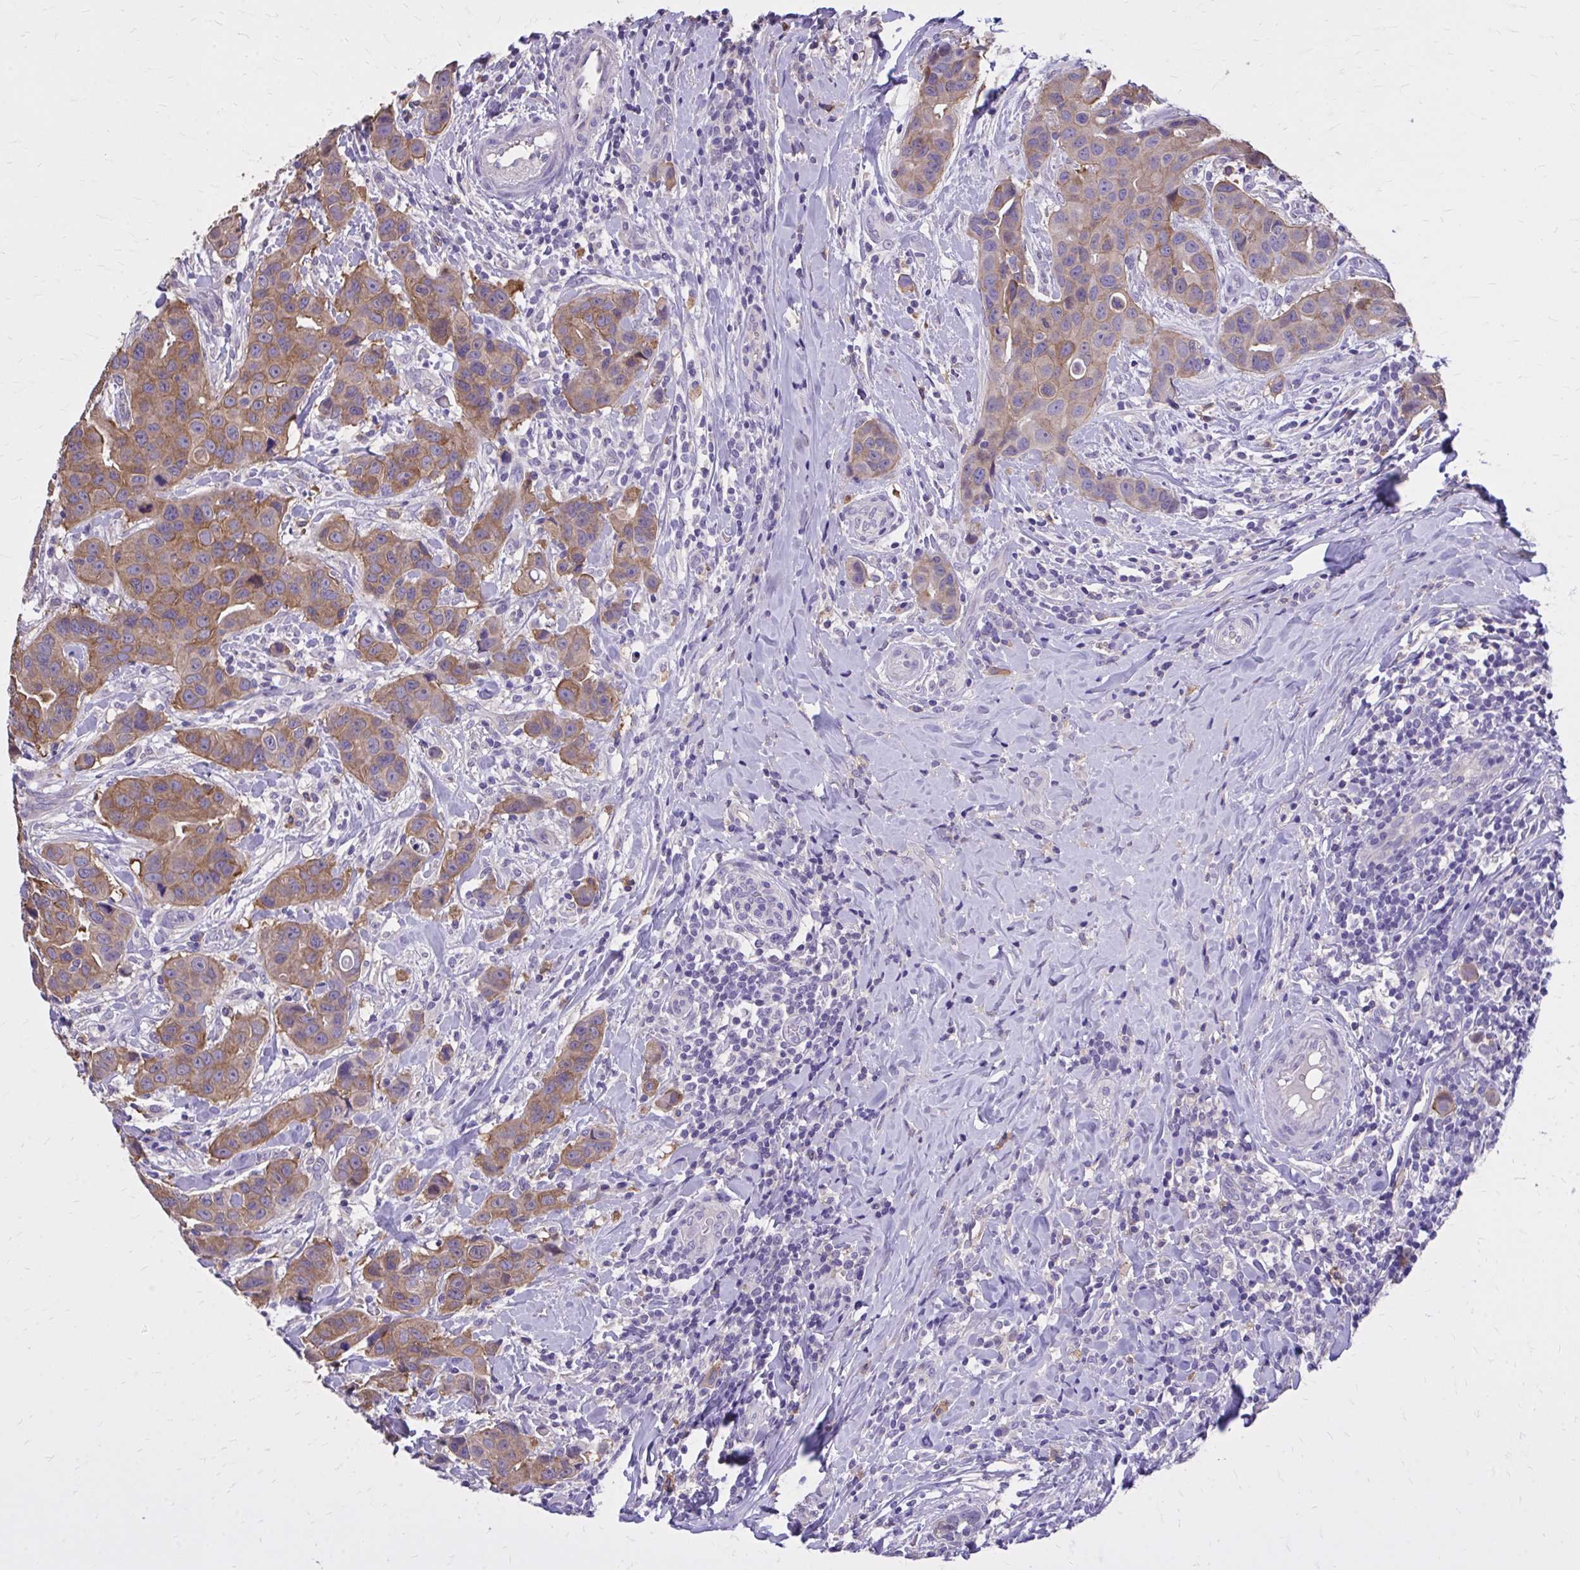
{"staining": {"intensity": "moderate", "quantity": ">75%", "location": "cytoplasmic/membranous"}, "tissue": "breast cancer", "cell_type": "Tumor cells", "image_type": "cancer", "snomed": [{"axis": "morphology", "description": "Duct carcinoma"}, {"axis": "topography", "description": "Breast"}], "caption": "Immunohistochemistry of human invasive ductal carcinoma (breast) displays medium levels of moderate cytoplasmic/membranous positivity in approximately >75% of tumor cells.", "gene": "EPB41L1", "patient": {"sex": "female", "age": 24}}